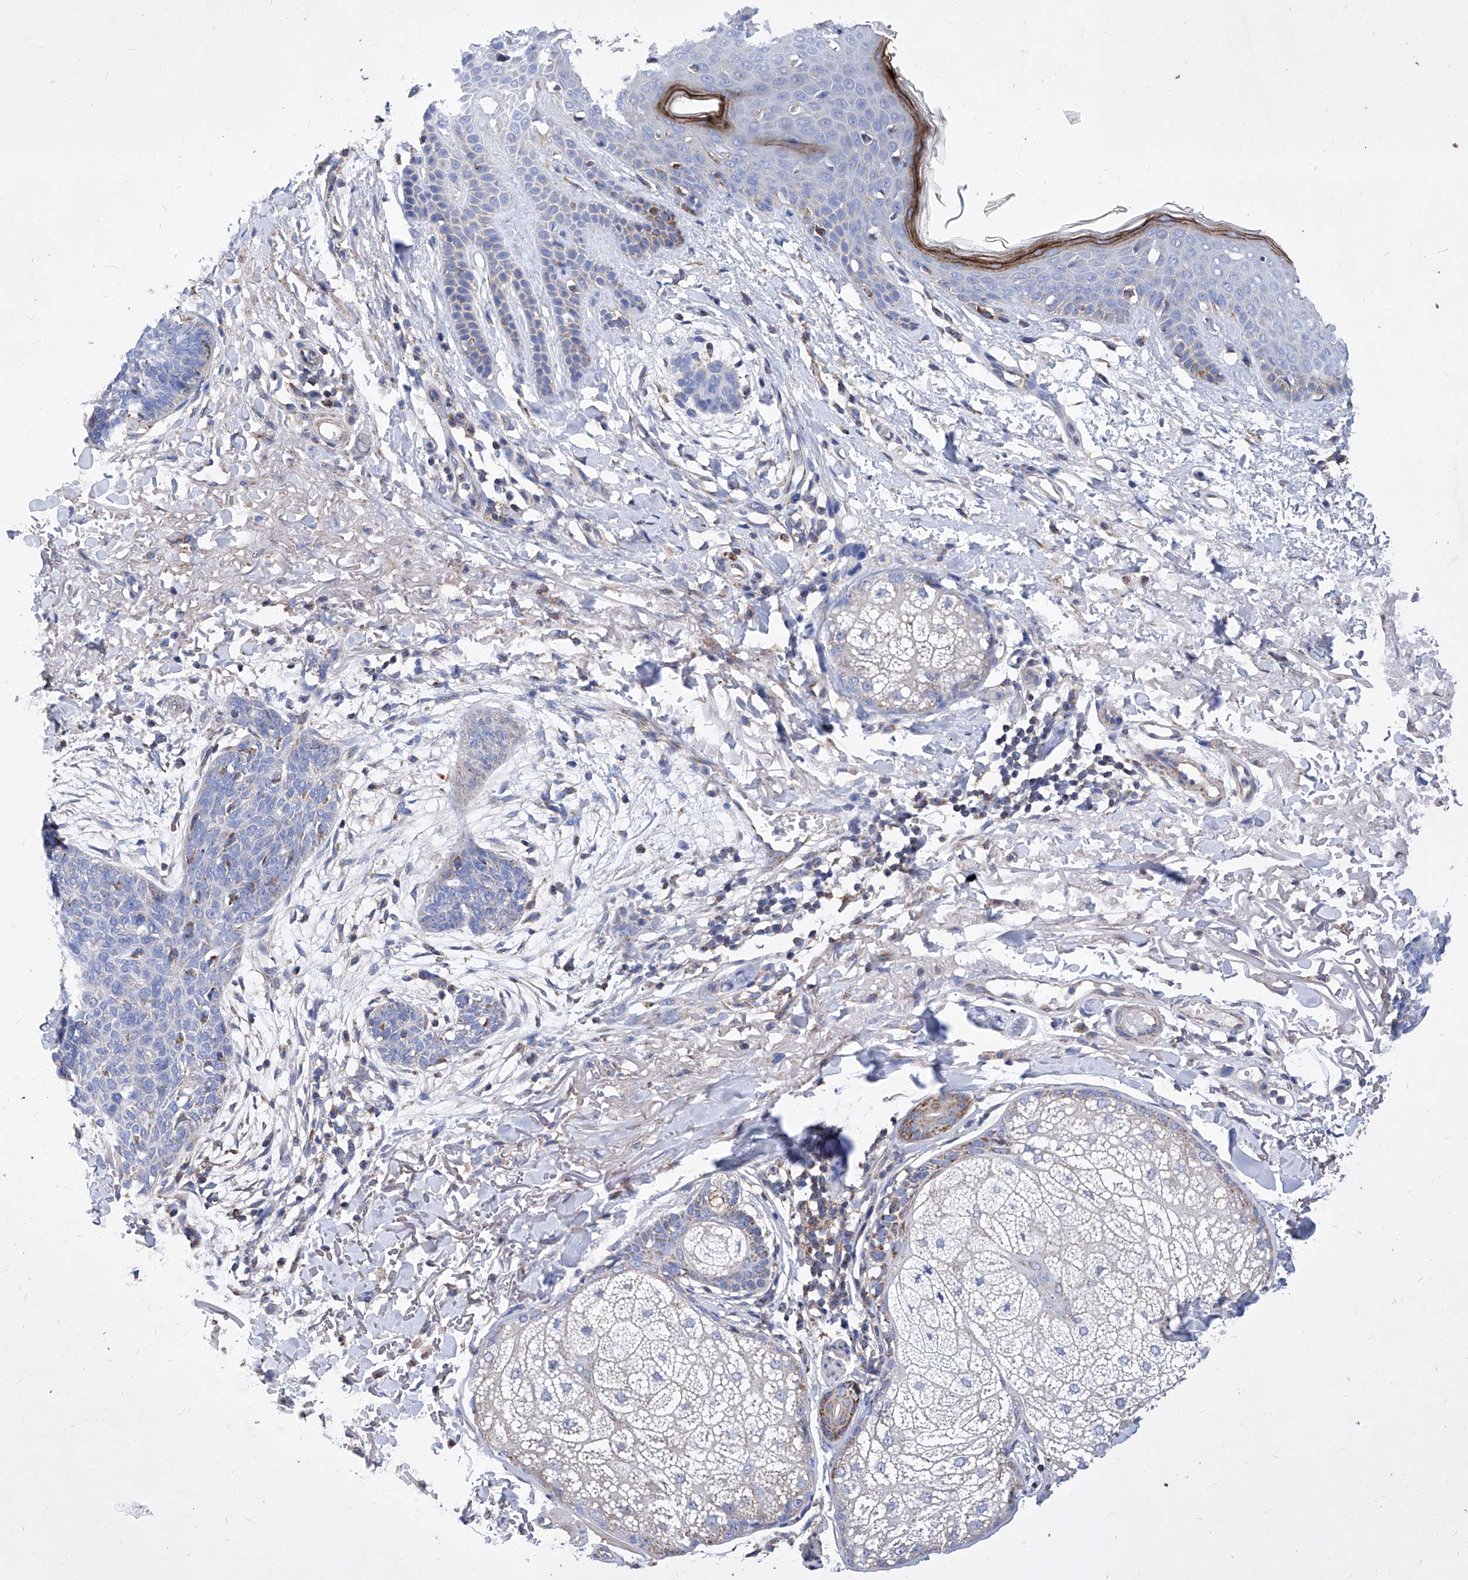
{"staining": {"intensity": "negative", "quantity": "none", "location": "none"}, "tissue": "skin cancer", "cell_type": "Tumor cells", "image_type": "cancer", "snomed": [{"axis": "morphology", "description": "Basal cell carcinoma"}, {"axis": "topography", "description": "Skin"}], "caption": "Histopathology image shows no protein expression in tumor cells of skin basal cell carcinoma tissue.", "gene": "HRNR", "patient": {"sex": "male", "age": 85}}